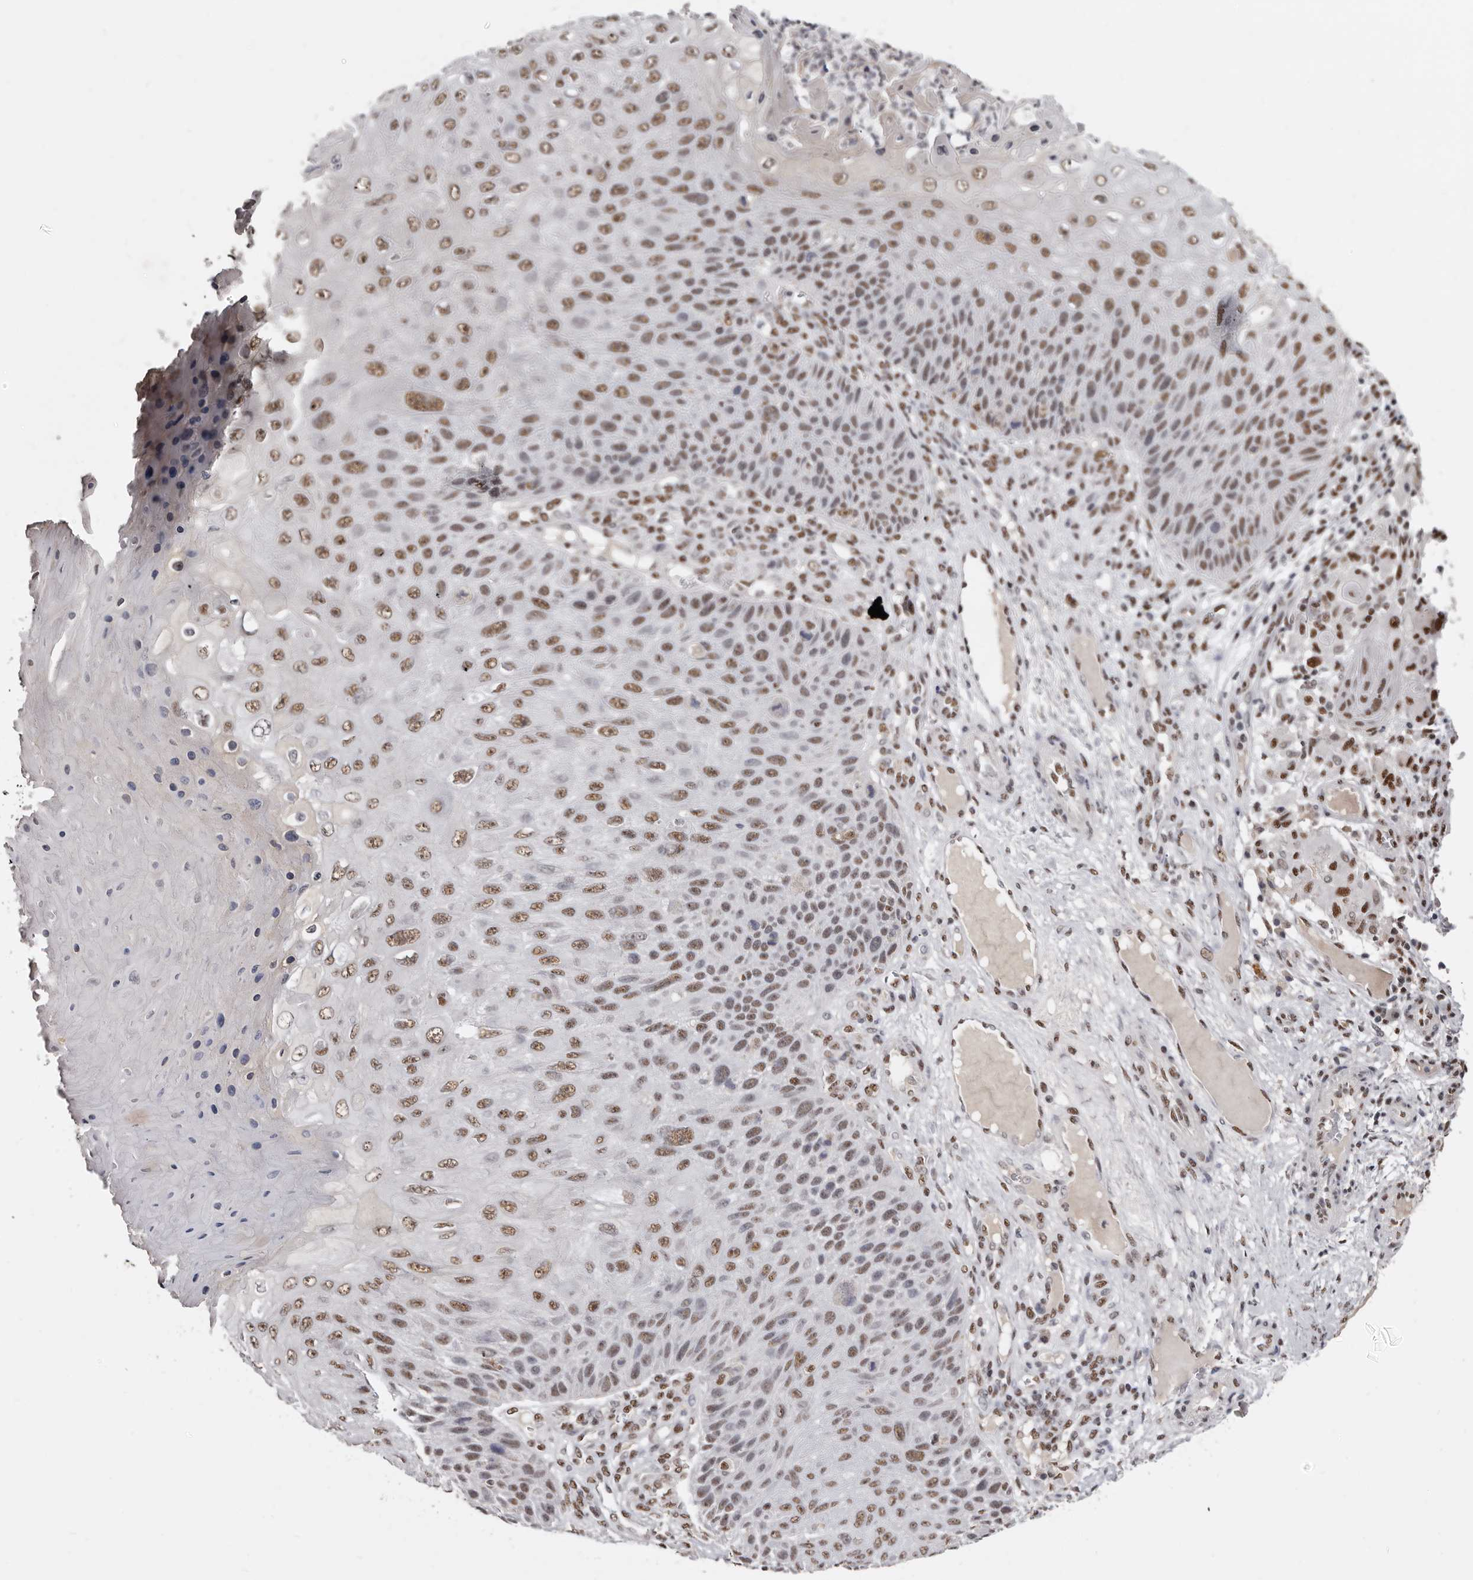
{"staining": {"intensity": "moderate", "quantity": ">75%", "location": "nuclear"}, "tissue": "skin cancer", "cell_type": "Tumor cells", "image_type": "cancer", "snomed": [{"axis": "morphology", "description": "Squamous cell carcinoma, NOS"}, {"axis": "topography", "description": "Skin"}], "caption": "Skin cancer stained for a protein displays moderate nuclear positivity in tumor cells.", "gene": "SCAF4", "patient": {"sex": "female", "age": 88}}